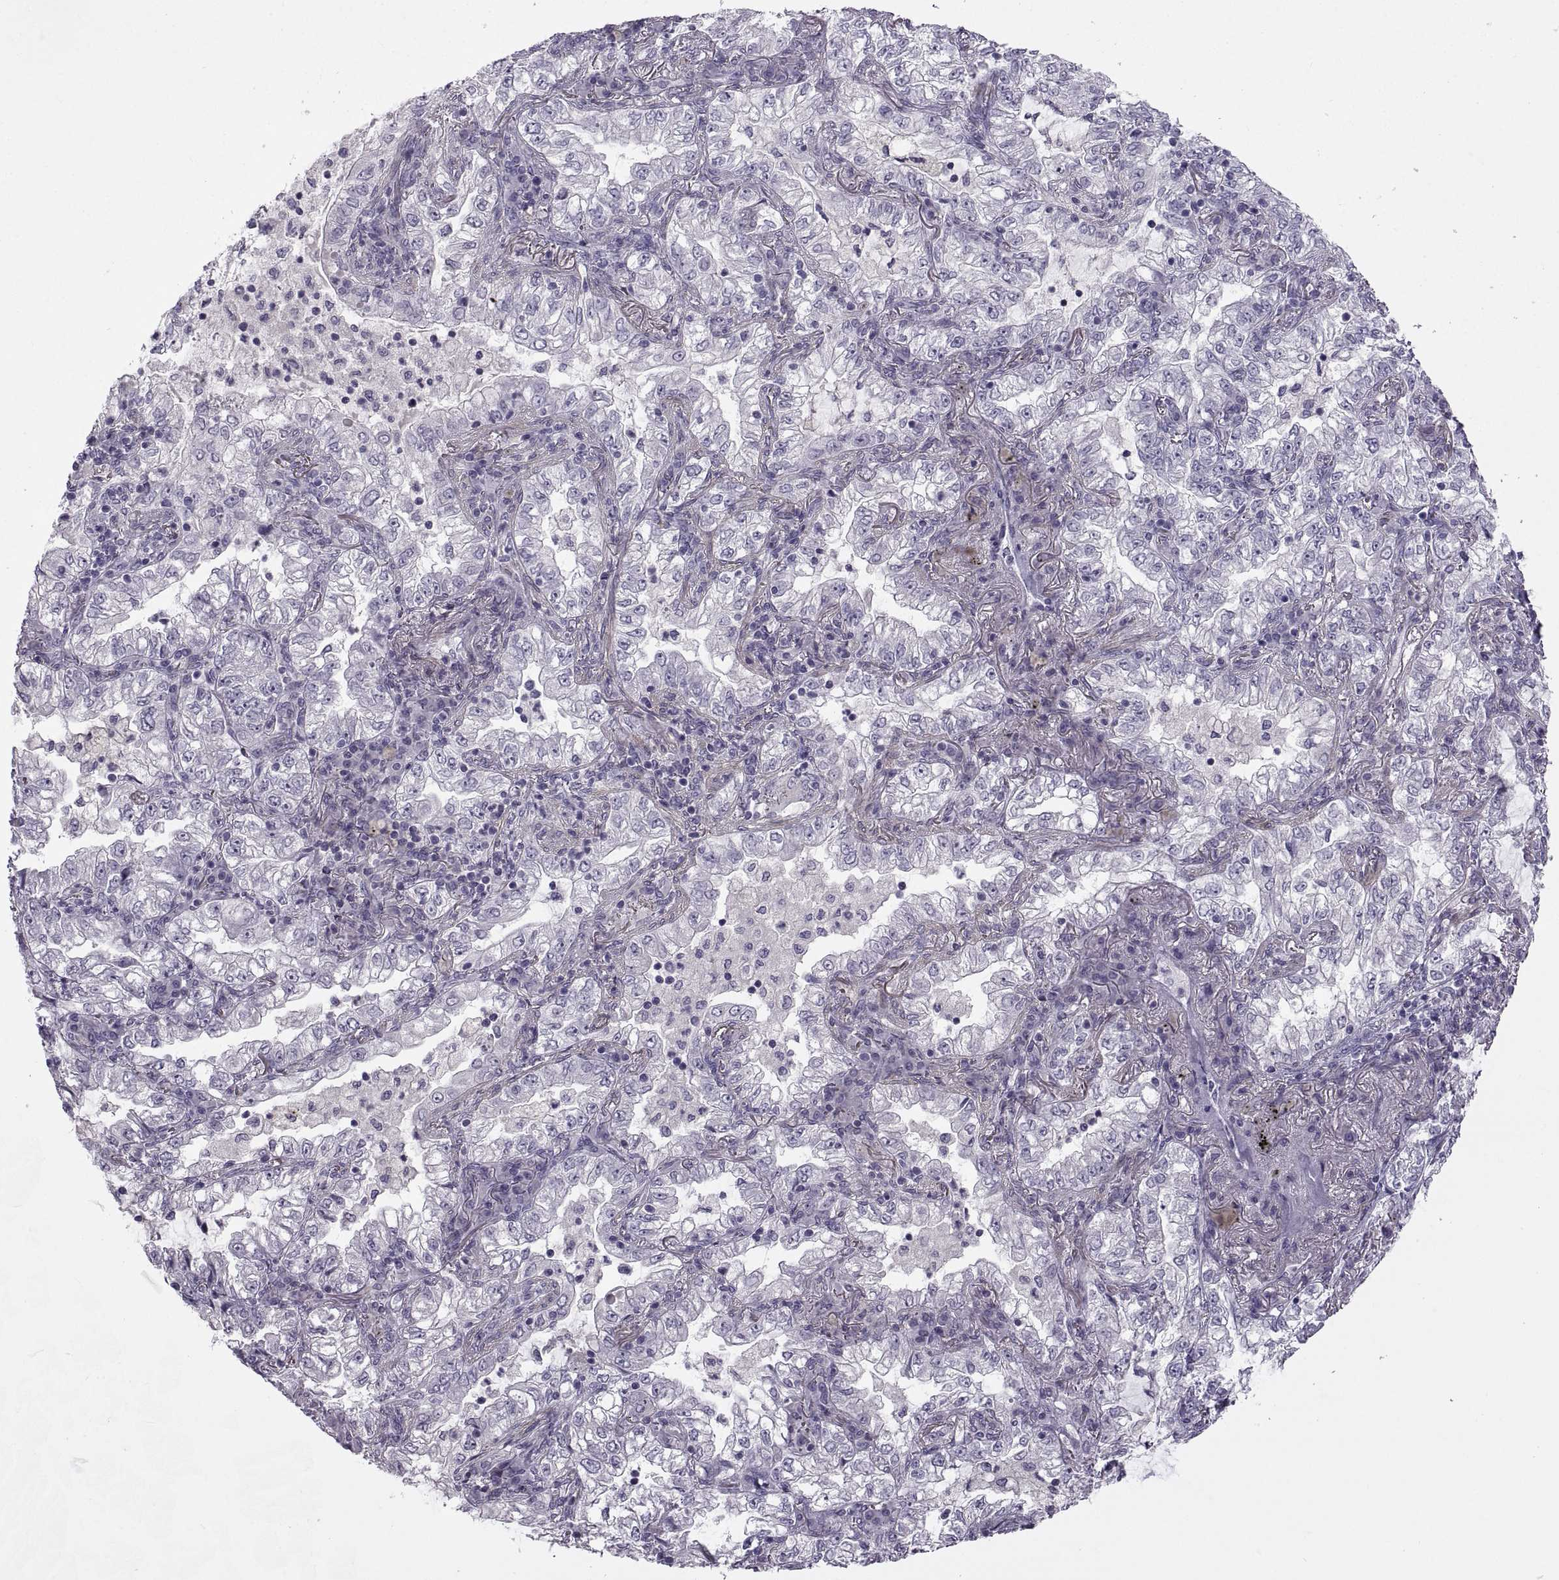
{"staining": {"intensity": "negative", "quantity": "none", "location": "none"}, "tissue": "lung cancer", "cell_type": "Tumor cells", "image_type": "cancer", "snomed": [{"axis": "morphology", "description": "Adenocarcinoma, NOS"}, {"axis": "topography", "description": "Lung"}], "caption": "Protein analysis of adenocarcinoma (lung) exhibits no significant staining in tumor cells. Nuclei are stained in blue.", "gene": "BSPH1", "patient": {"sex": "female", "age": 73}}